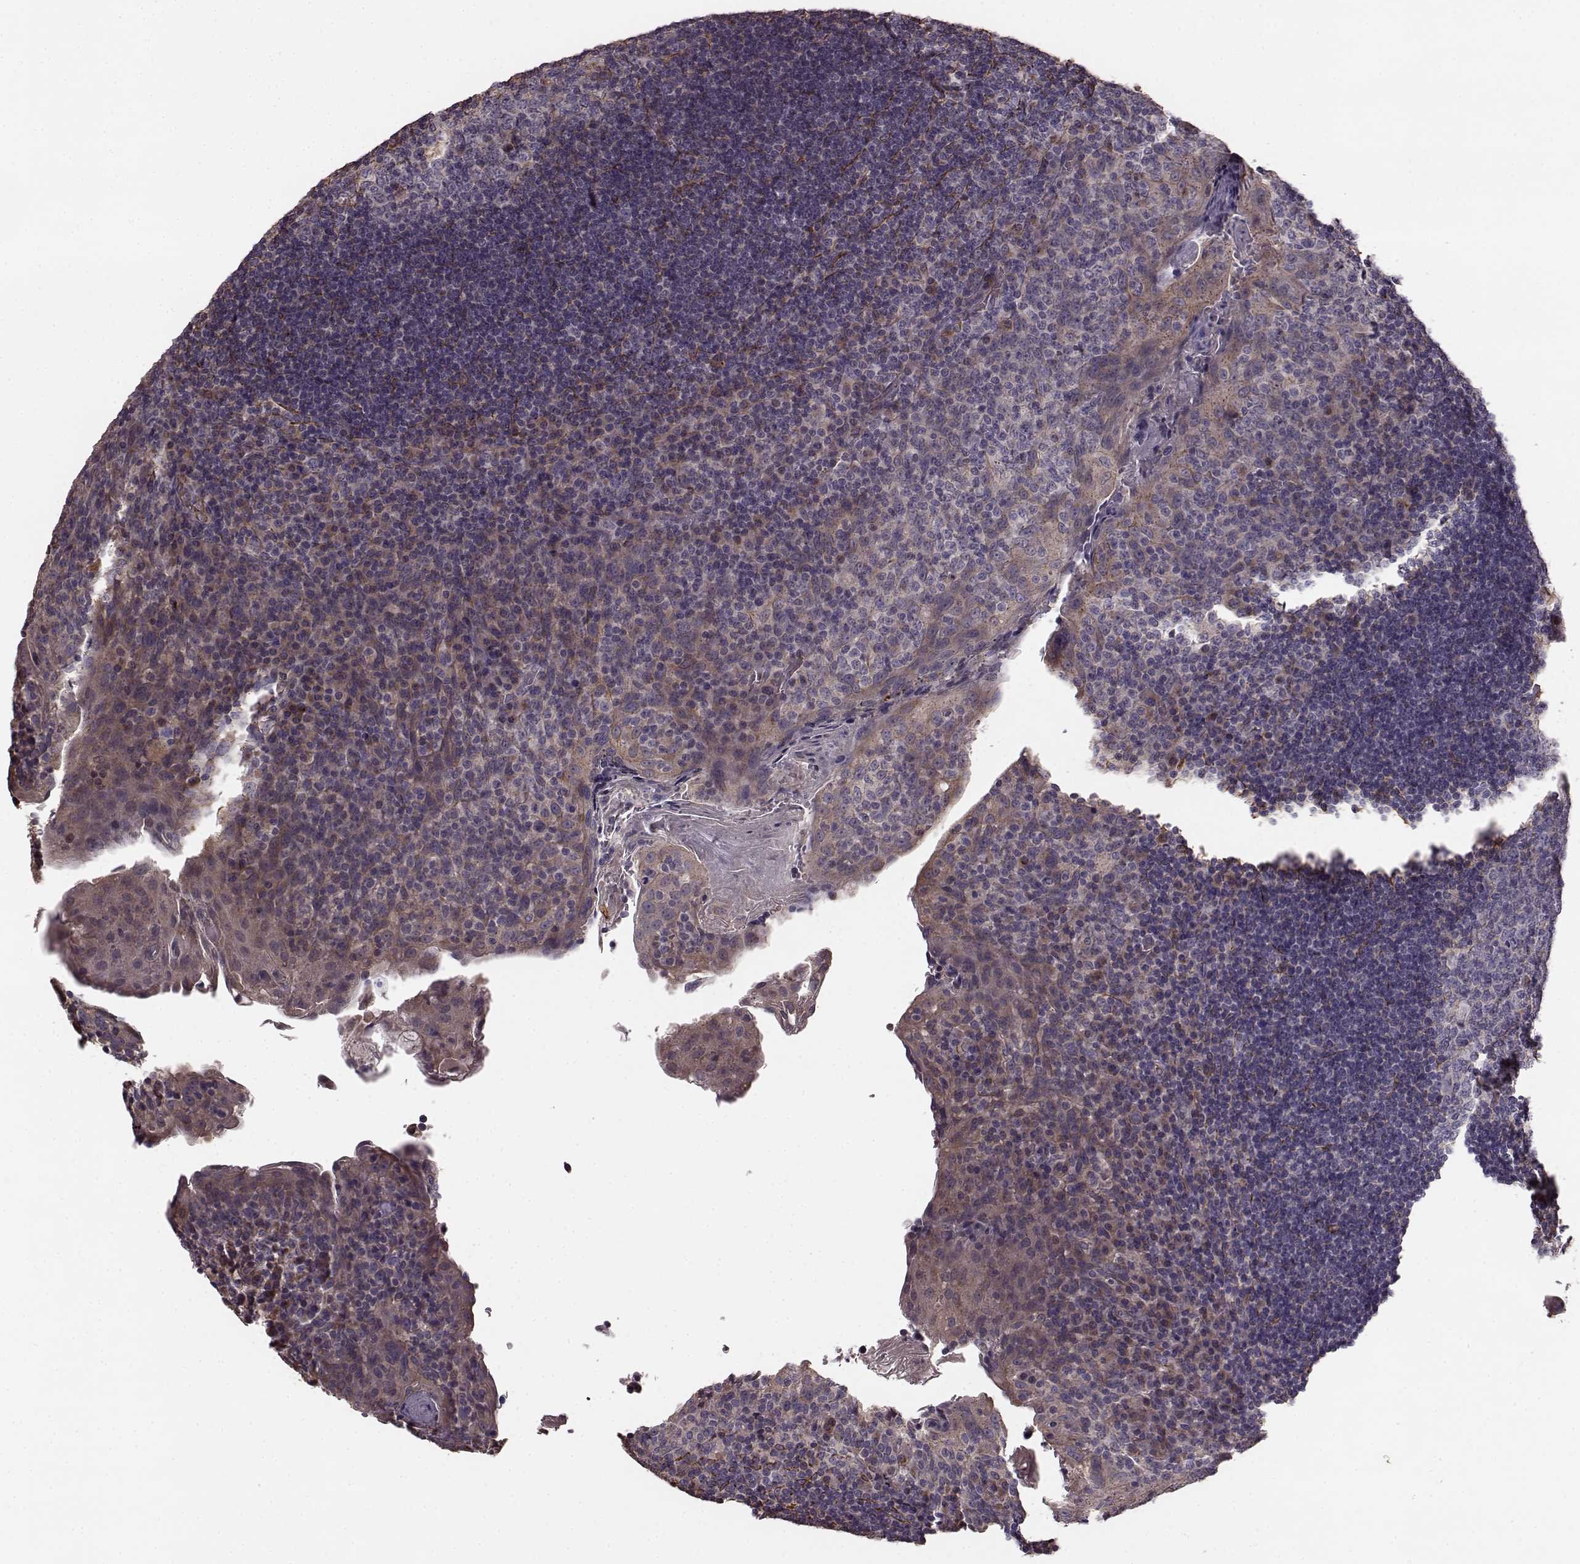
{"staining": {"intensity": "negative", "quantity": "none", "location": "none"}, "tissue": "tonsil", "cell_type": "Germinal center cells", "image_type": "normal", "snomed": [{"axis": "morphology", "description": "Normal tissue, NOS"}, {"axis": "topography", "description": "Tonsil"}], "caption": "DAB immunohistochemical staining of benign human tonsil reveals no significant staining in germinal center cells.", "gene": "NTF3", "patient": {"sex": "male", "age": 17}}